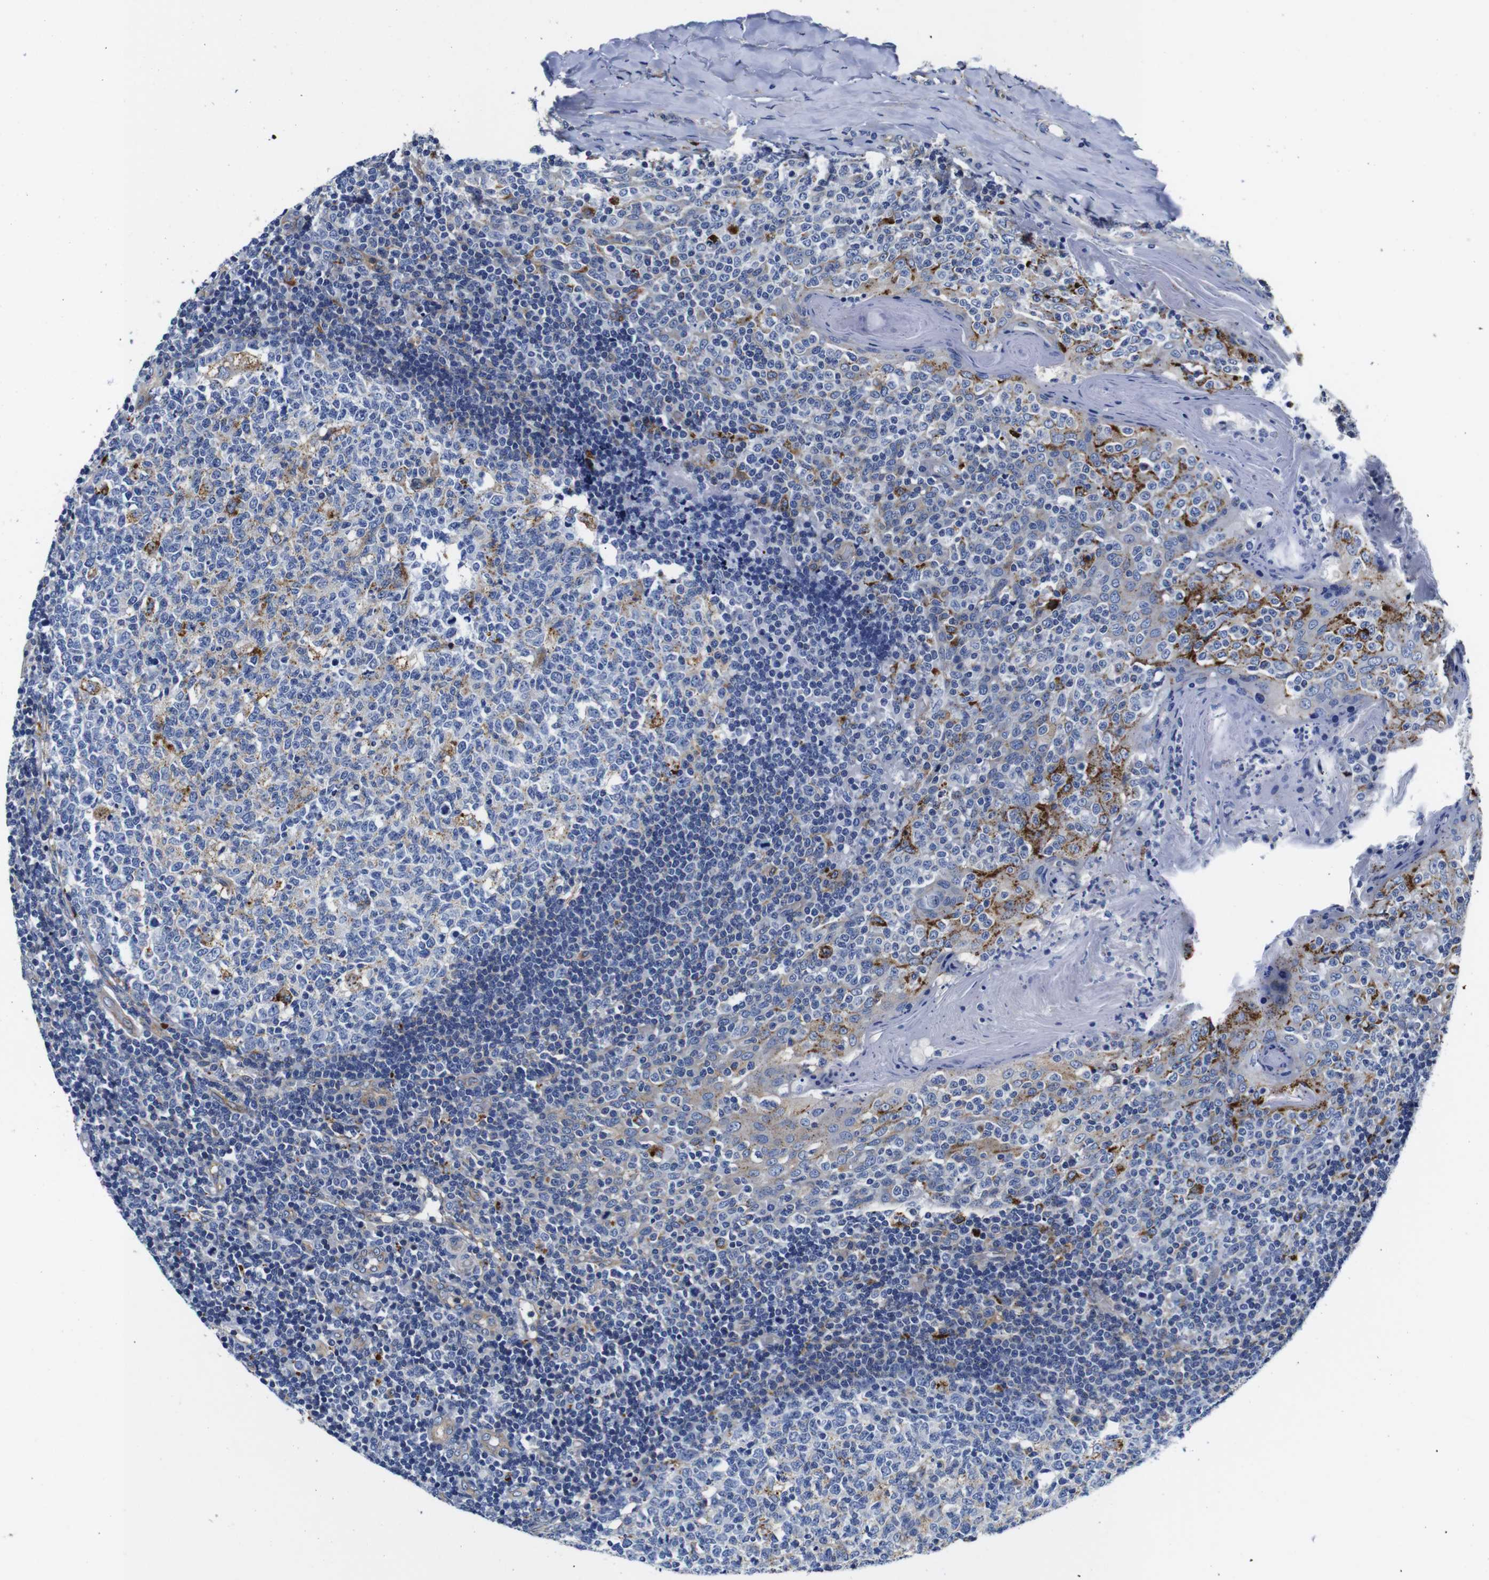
{"staining": {"intensity": "moderate", "quantity": "25%-75%", "location": "cytoplasmic/membranous"}, "tissue": "tonsil", "cell_type": "Germinal center cells", "image_type": "normal", "snomed": [{"axis": "morphology", "description": "Normal tissue, NOS"}, {"axis": "topography", "description": "Tonsil"}], "caption": "The micrograph demonstrates a brown stain indicating the presence of a protein in the cytoplasmic/membranous of germinal center cells in tonsil. (Brightfield microscopy of DAB IHC at high magnification).", "gene": "GIMAP2", "patient": {"sex": "female", "age": 19}}